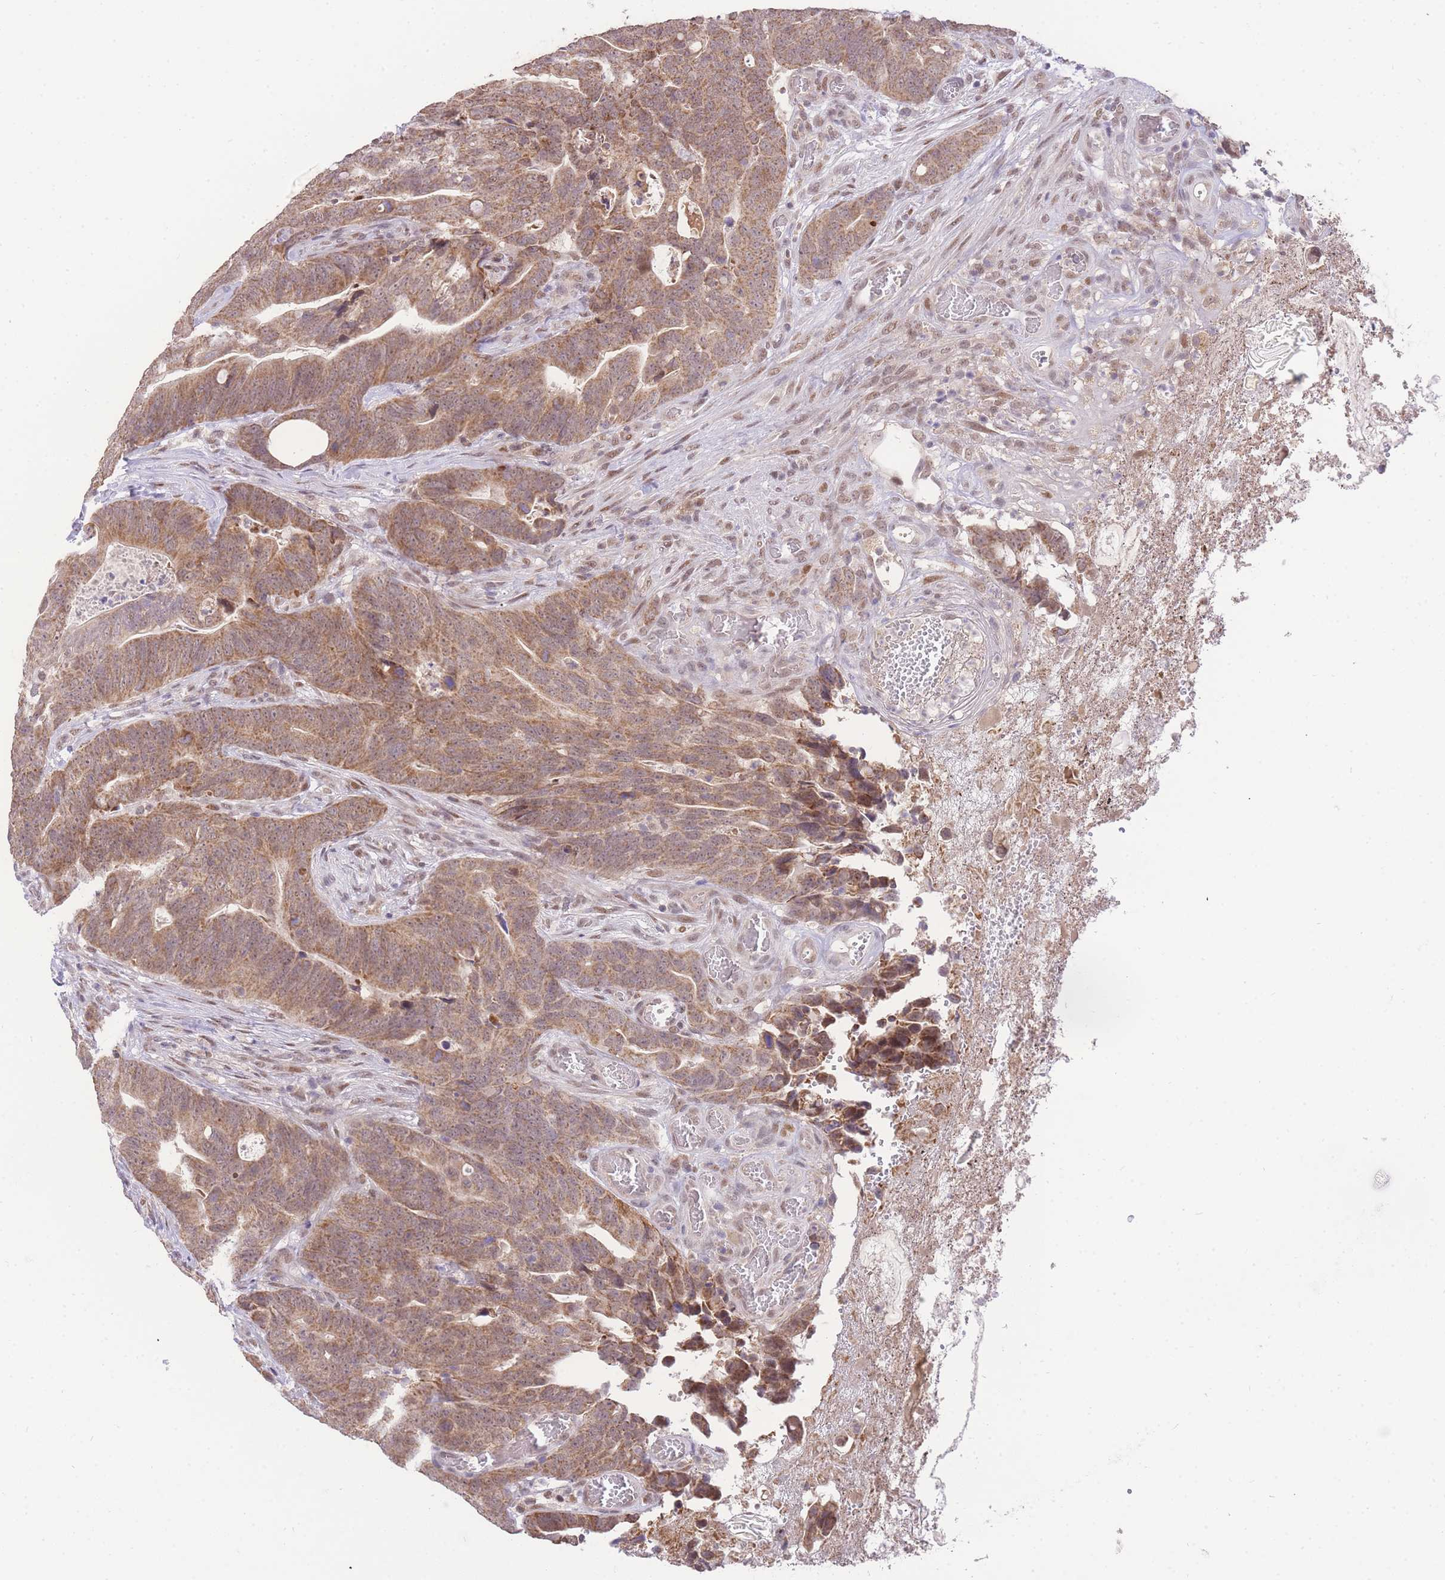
{"staining": {"intensity": "moderate", "quantity": ">75%", "location": "cytoplasmic/membranous"}, "tissue": "colorectal cancer", "cell_type": "Tumor cells", "image_type": "cancer", "snomed": [{"axis": "morphology", "description": "Adenocarcinoma, NOS"}, {"axis": "topography", "description": "Colon"}], "caption": "A brown stain shows moderate cytoplasmic/membranous expression of a protein in human colorectal cancer tumor cells.", "gene": "PUS10", "patient": {"sex": "female", "age": 82}}